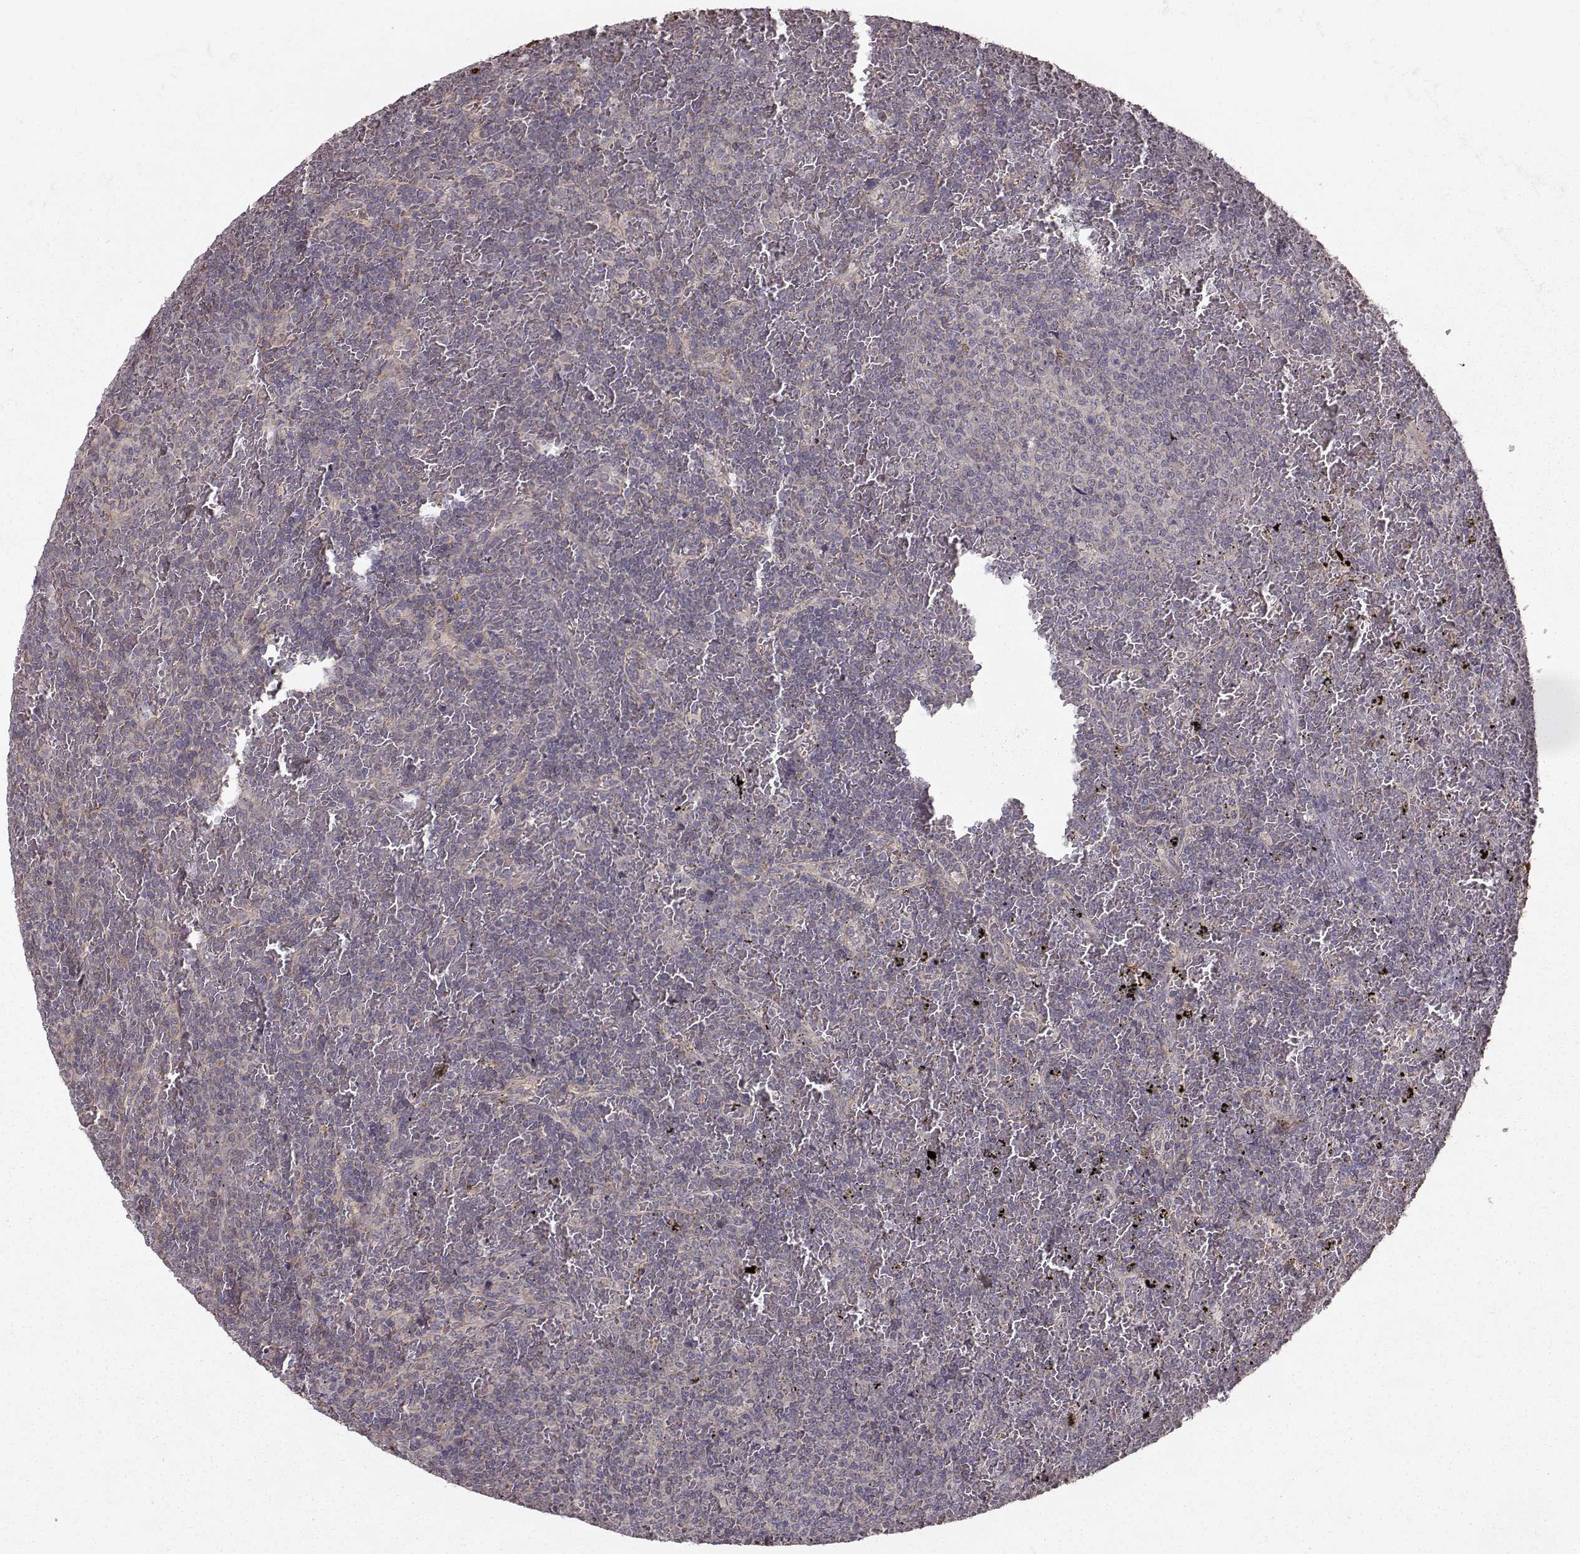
{"staining": {"intensity": "negative", "quantity": "none", "location": "none"}, "tissue": "lymphoma", "cell_type": "Tumor cells", "image_type": "cancer", "snomed": [{"axis": "morphology", "description": "Malignant lymphoma, non-Hodgkin's type, Low grade"}, {"axis": "topography", "description": "Spleen"}], "caption": "The micrograph displays no significant staining in tumor cells of low-grade malignant lymphoma, non-Hodgkin's type. (Brightfield microscopy of DAB immunohistochemistry (IHC) at high magnification).", "gene": "WNT6", "patient": {"sex": "female", "age": 77}}